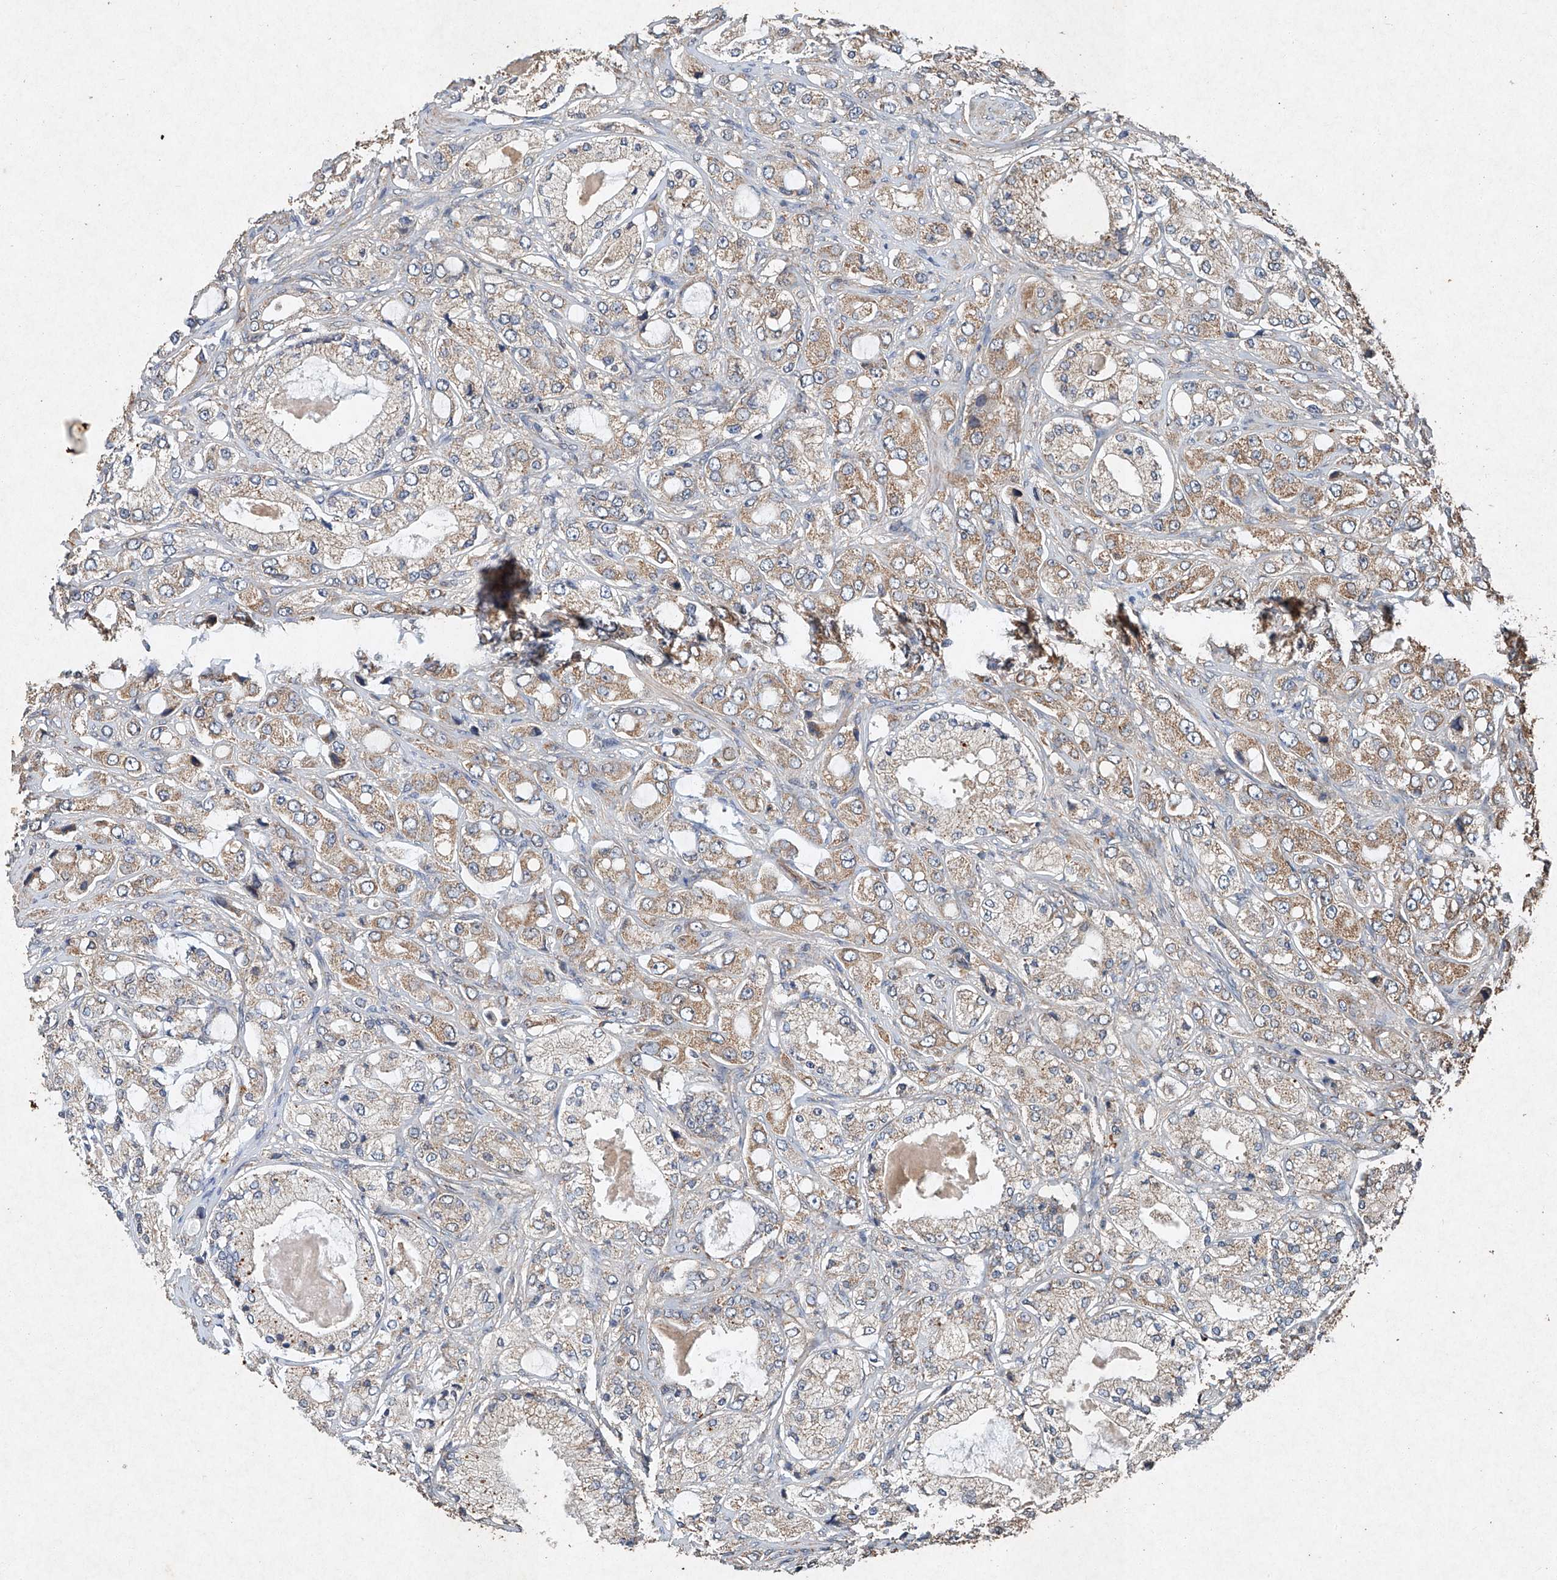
{"staining": {"intensity": "weak", "quantity": "25%-75%", "location": "cytoplasmic/membranous"}, "tissue": "prostate cancer", "cell_type": "Tumor cells", "image_type": "cancer", "snomed": [{"axis": "morphology", "description": "Adenocarcinoma, High grade"}, {"axis": "topography", "description": "Prostate"}], "caption": "The micrograph displays immunohistochemical staining of prostate cancer. There is weak cytoplasmic/membranous expression is present in approximately 25%-75% of tumor cells.", "gene": "STK3", "patient": {"sex": "male", "age": 65}}